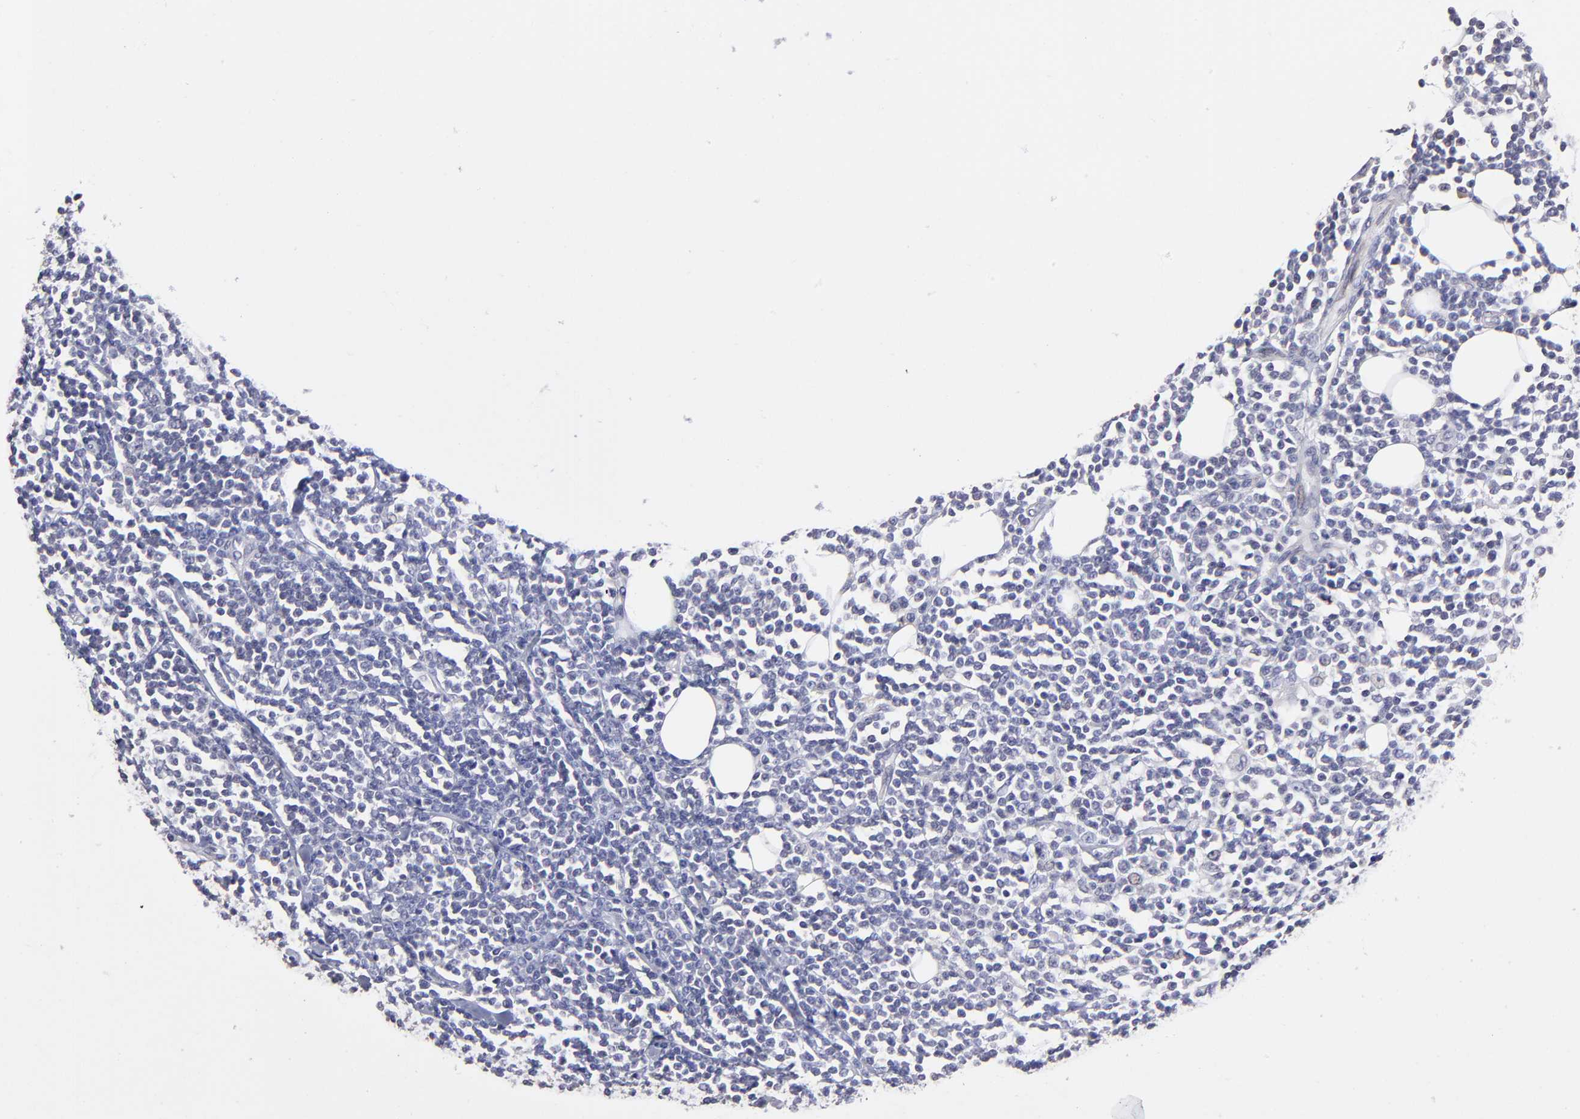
{"staining": {"intensity": "negative", "quantity": "none", "location": "none"}, "tissue": "lymphoma", "cell_type": "Tumor cells", "image_type": "cancer", "snomed": [{"axis": "morphology", "description": "Malignant lymphoma, non-Hodgkin's type, Low grade"}, {"axis": "topography", "description": "Soft tissue"}], "caption": "Human low-grade malignant lymphoma, non-Hodgkin's type stained for a protein using IHC exhibits no expression in tumor cells.", "gene": "BTG2", "patient": {"sex": "male", "age": 92}}